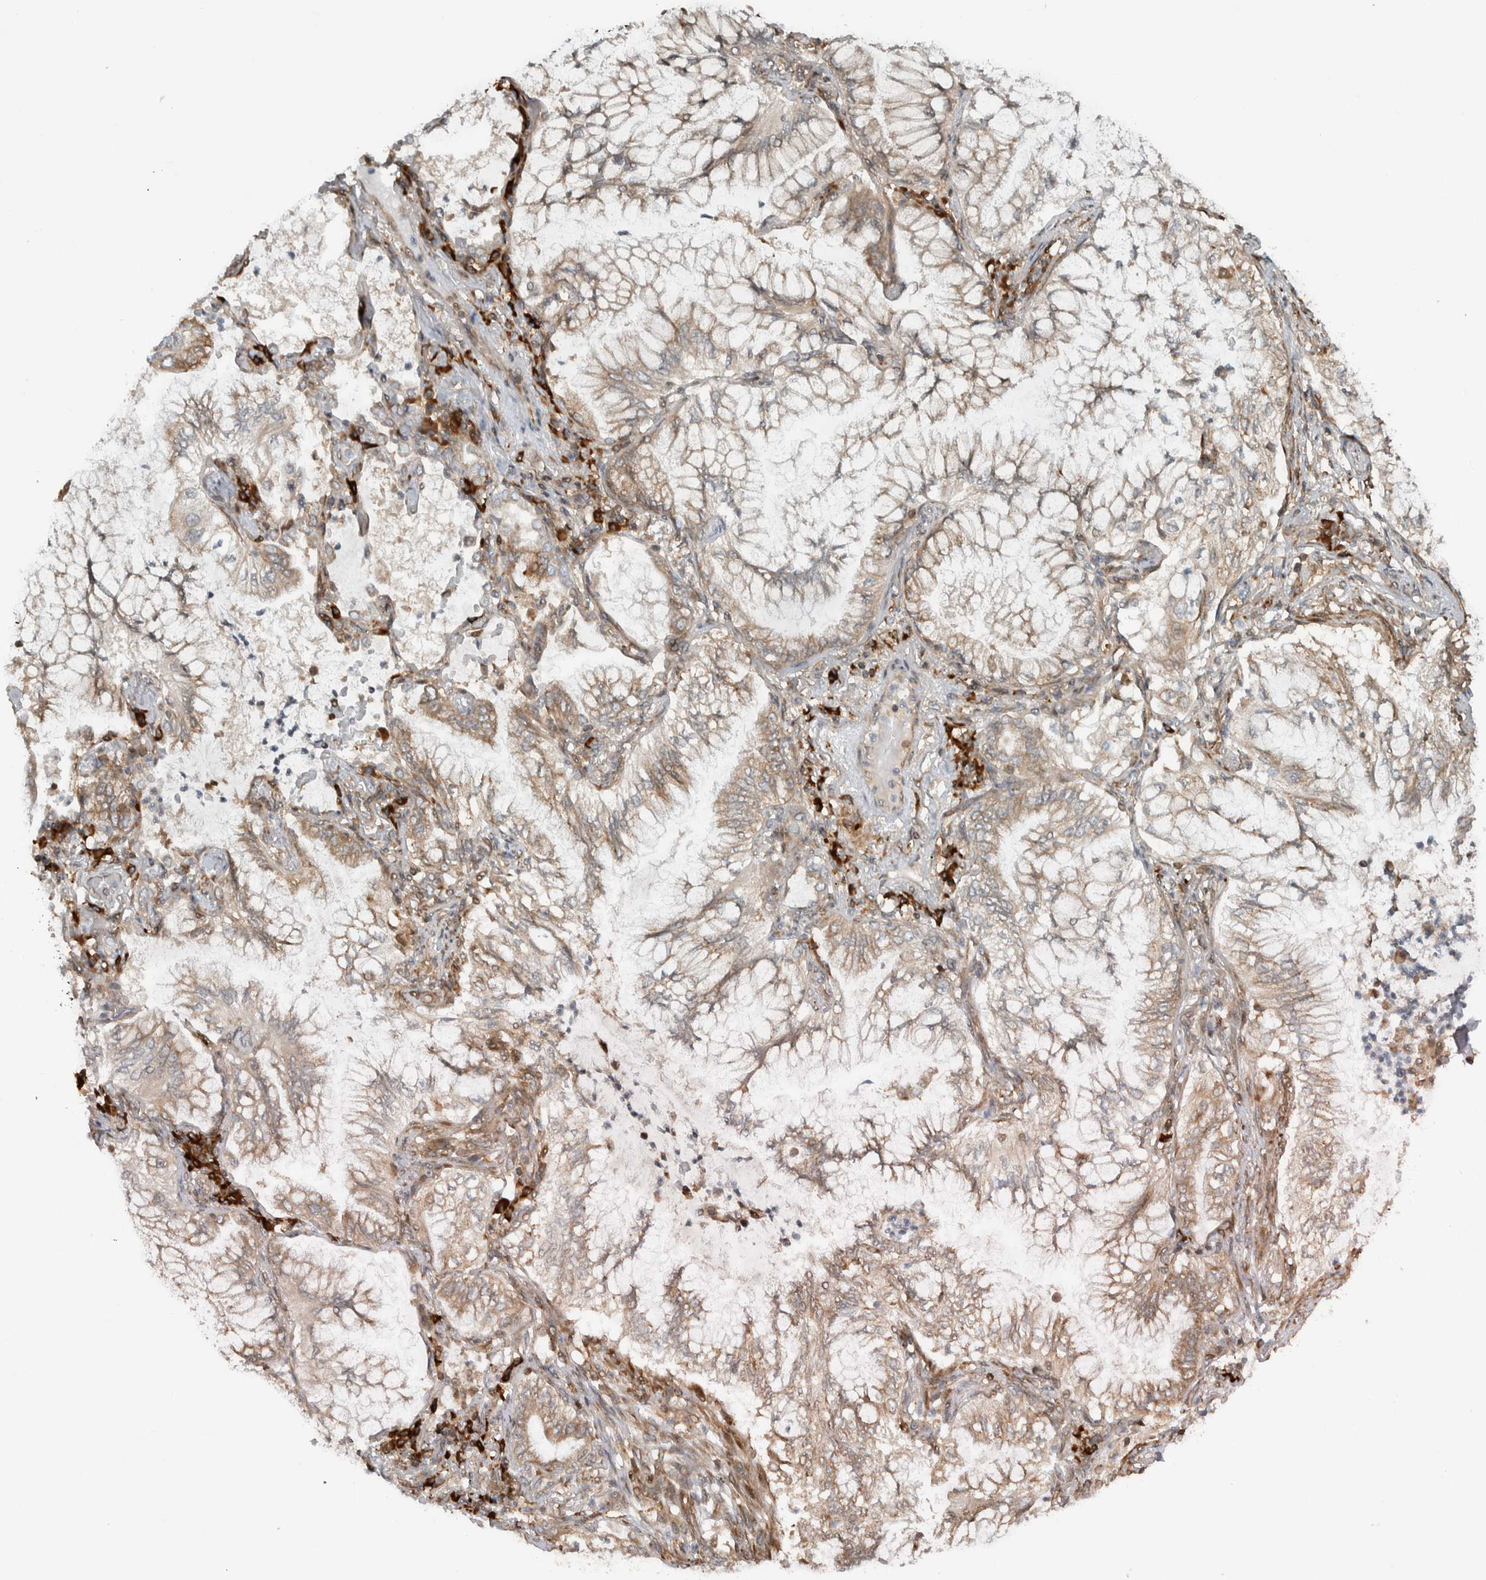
{"staining": {"intensity": "weak", "quantity": ">75%", "location": "cytoplasmic/membranous"}, "tissue": "lung cancer", "cell_type": "Tumor cells", "image_type": "cancer", "snomed": [{"axis": "morphology", "description": "Adenocarcinoma, NOS"}, {"axis": "topography", "description": "Lung"}], "caption": "This is an image of immunohistochemistry (IHC) staining of lung cancer, which shows weak staining in the cytoplasmic/membranous of tumor cells.", "gene": "CNTROB", "patient": {"sex": "female", "age": 70}}